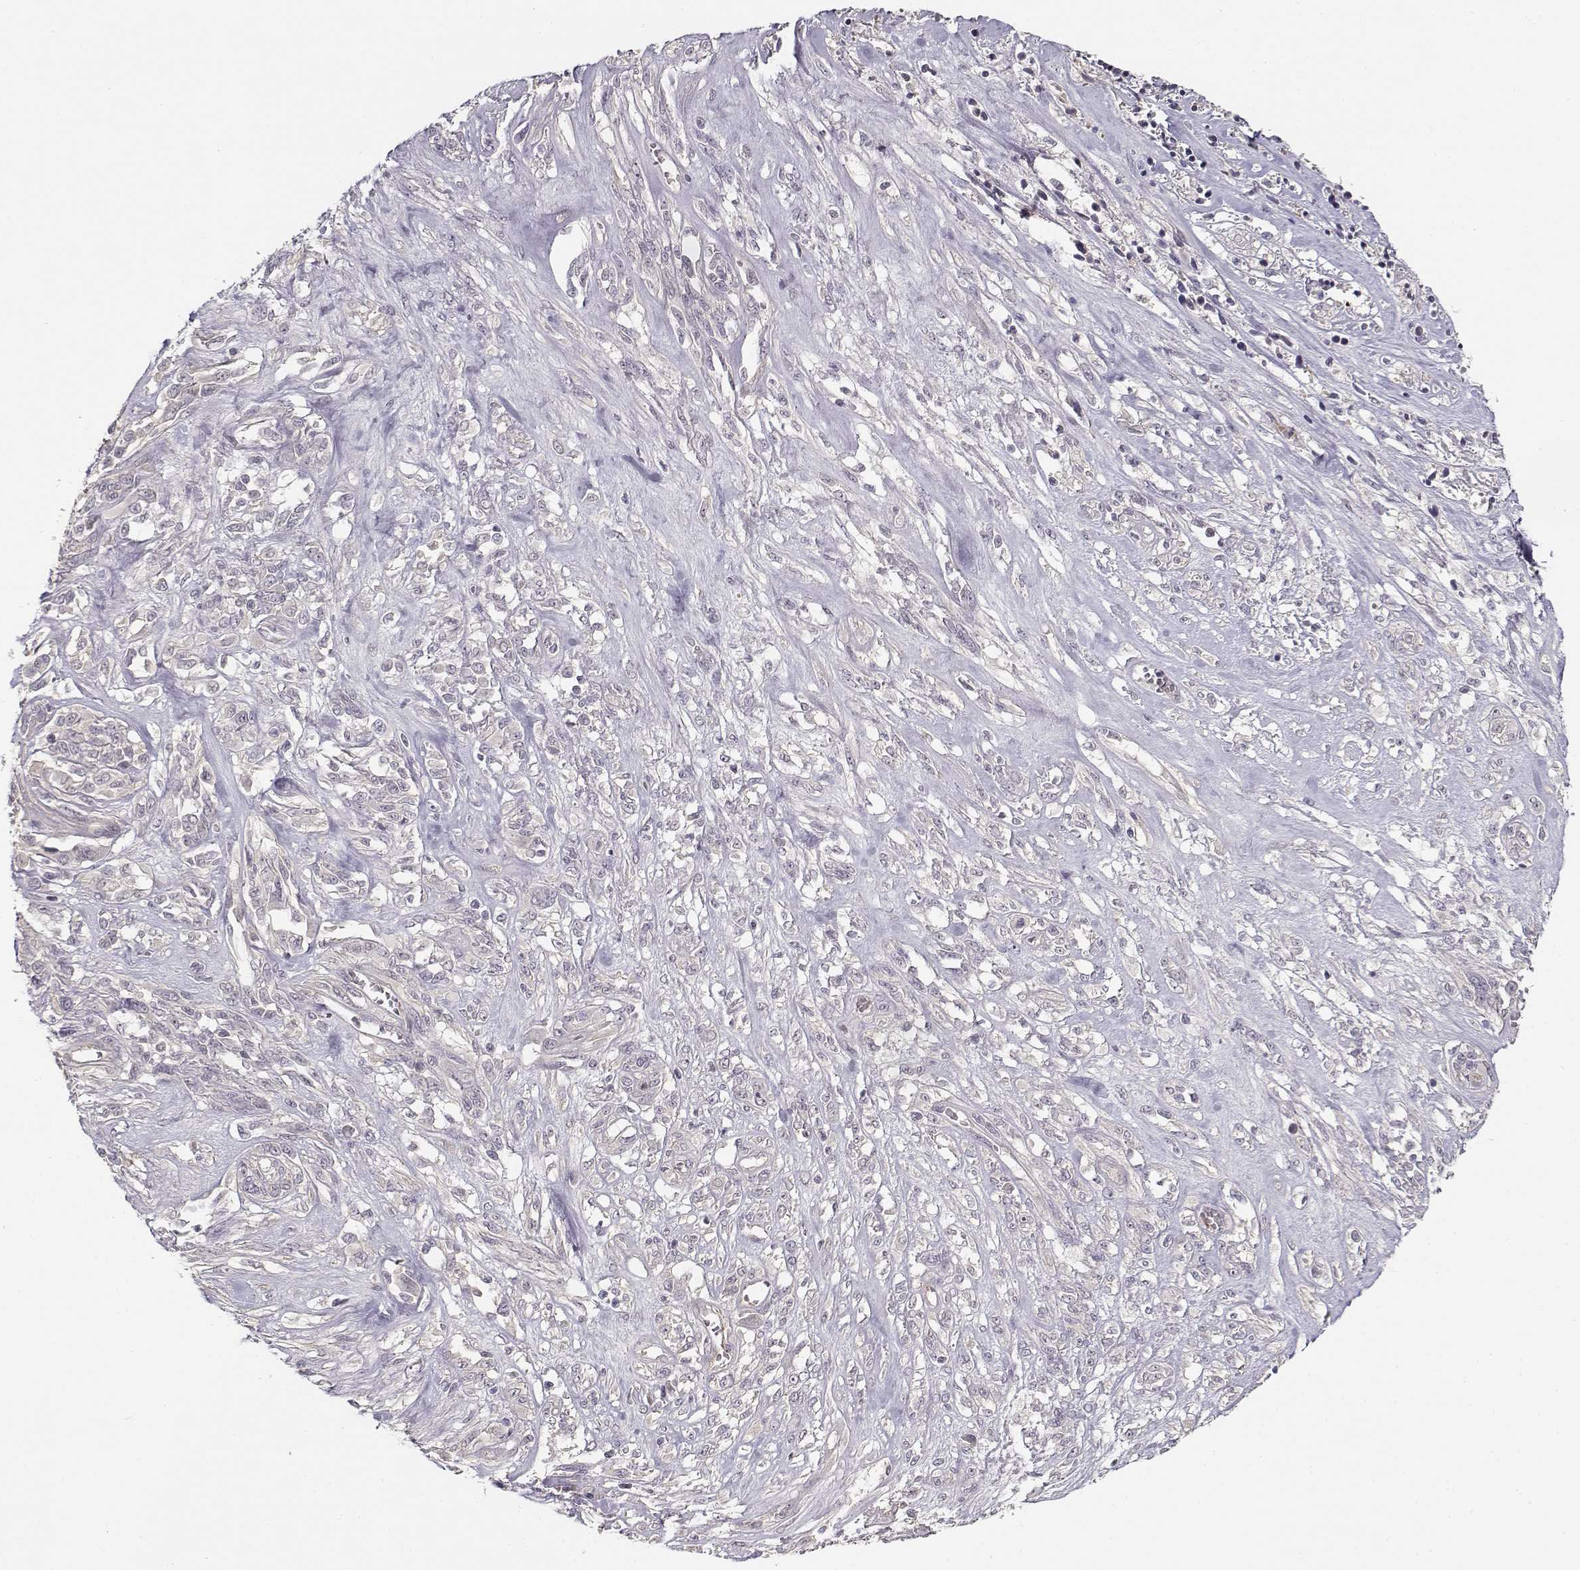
{"staining": {"intensity": "negative", "quantity": "none", "location": "none"}, "tissue": "melanoma", "cell_type": "Tumor cells", "image_type": "cancer", "snomed": [{"axis": "morphology", "description": "Malignant melanoma, NOS"}, {"axis": "topography", "description": "Skin"}], "caption": "Image shows no significant protein staining in tumor cells of malignant melanoma.", "gene": "RGS9BP", "patient": {"sex": "female", "age": 91}}